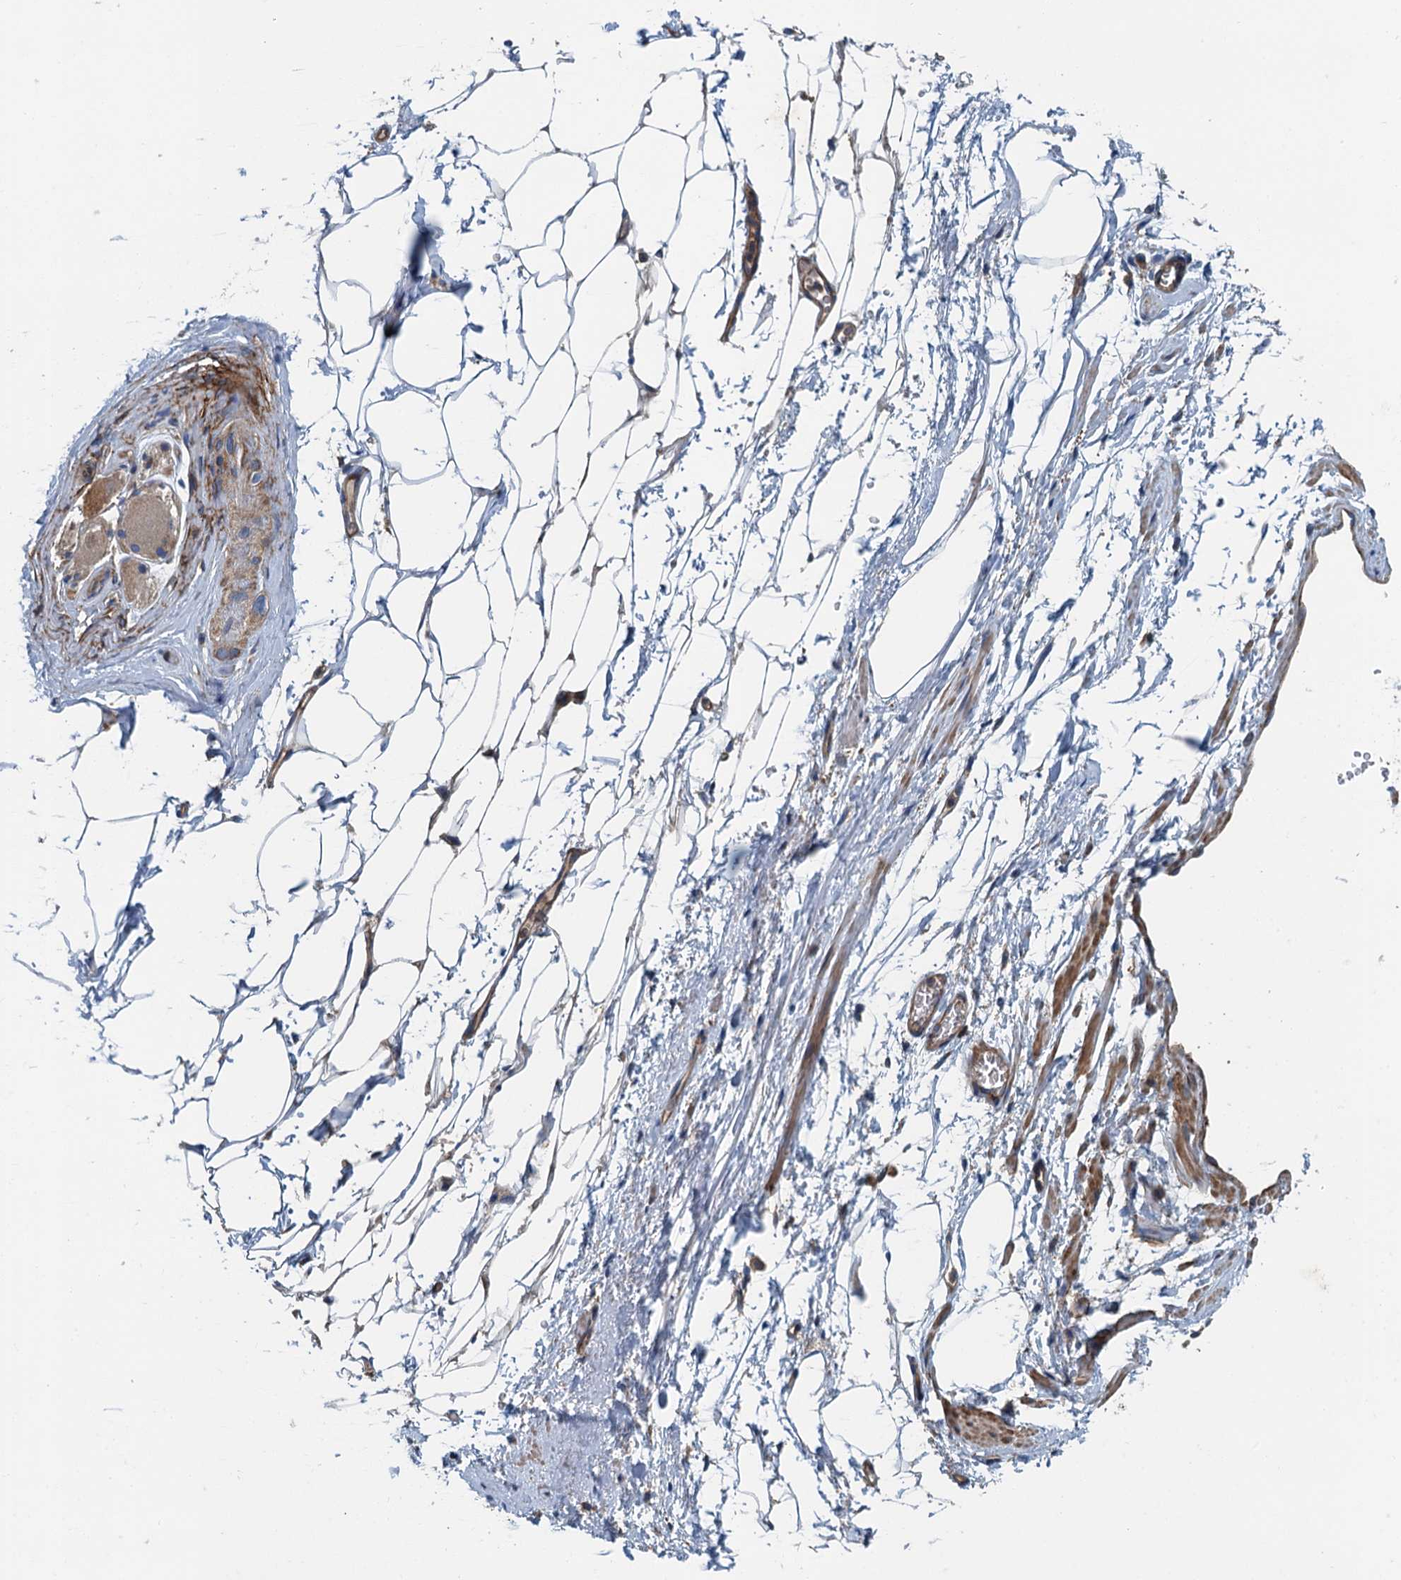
{"staining": {"intensity": "weak", "quantity": "25%-75%", "location": "cytoplasmic/membranous"}, "tissue": "adipose tissue", "cell_type": "Adipocytes", "image_type": "normal", "snomed": [{"axis": "morphology", "description": "Normal tissue, NOS"}, {"axis": "morphology", "description": "Adenocarcinoma, Low grade"}, {"axis": "topography", "description": "Prostate"}, {"axis": "topography", "description": "Peripheral nerve tissue"}], "caption": "Protein staining of unremarkable adipose tissue reveals weak cytoplasmic/membranous positivity in about 25%-75% of adipocytes. (DAB (3,3'-diaminobenzidine) IHC with brightfield microscopy, high magnification).", "gene": "PPP1R14D", "patient": {"sex": "male", "age": 63}}